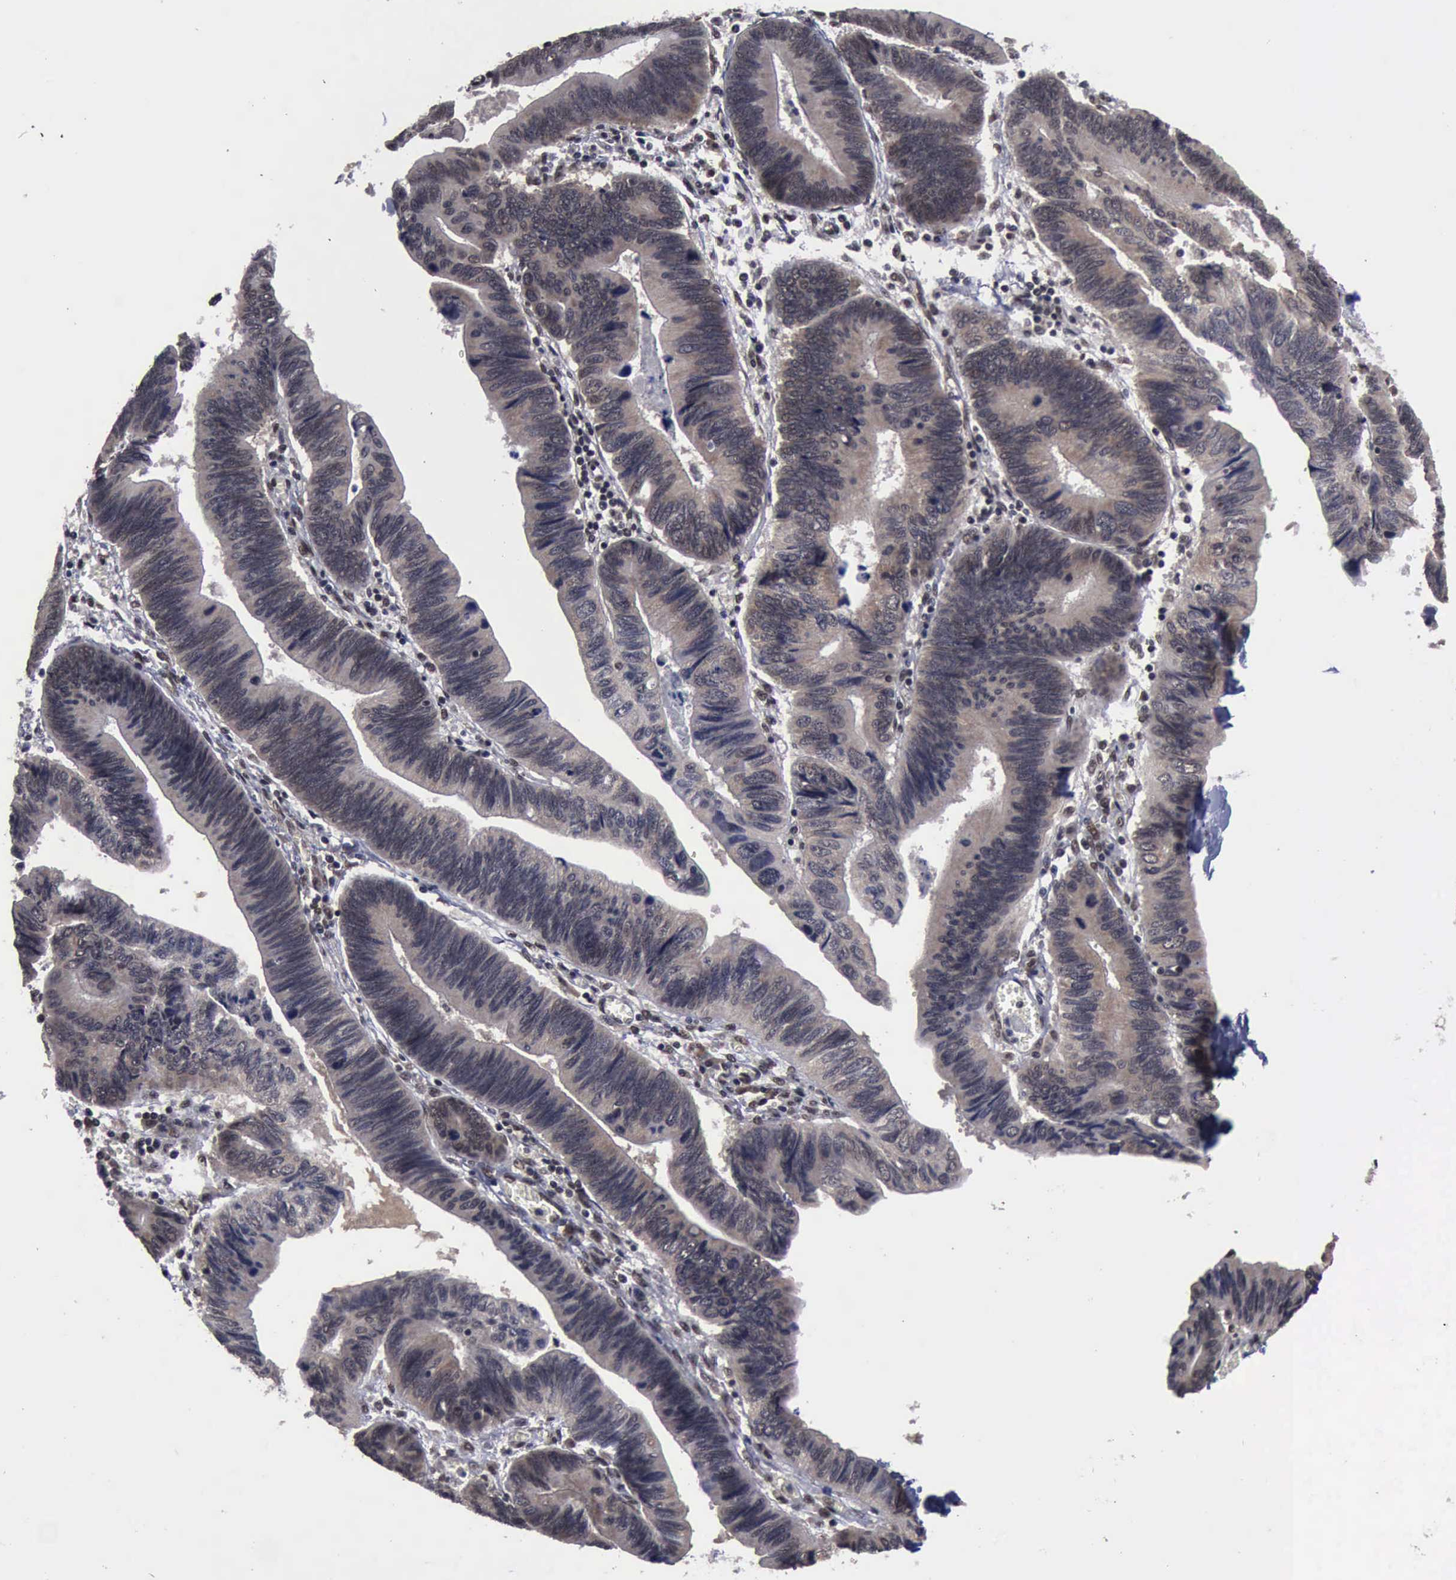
{"staining": {"intensity": "weak", "quantity": ">75%", "location": "cytoplasmic/membranous,nuclear"}, "tissue": "pancreatic cancer", "cell_type": "Tumor cells", "image_type": "cancer", "snomed": [{"axis": "morphology", "description": "Adenocarcinoma, NOS"}, {"axis": "topography", "description": "Pancreas"}], "caption": "Immunohistochemistry image of adenocarcinoma (pancreatic) stained for a protein (brown), which displays low levels of weak cytoplasmic/membranous and nuclear expression in about >75% of tumor cells.", "gene": "RTCB", "patient": {"sex": "female", "age": 70}}